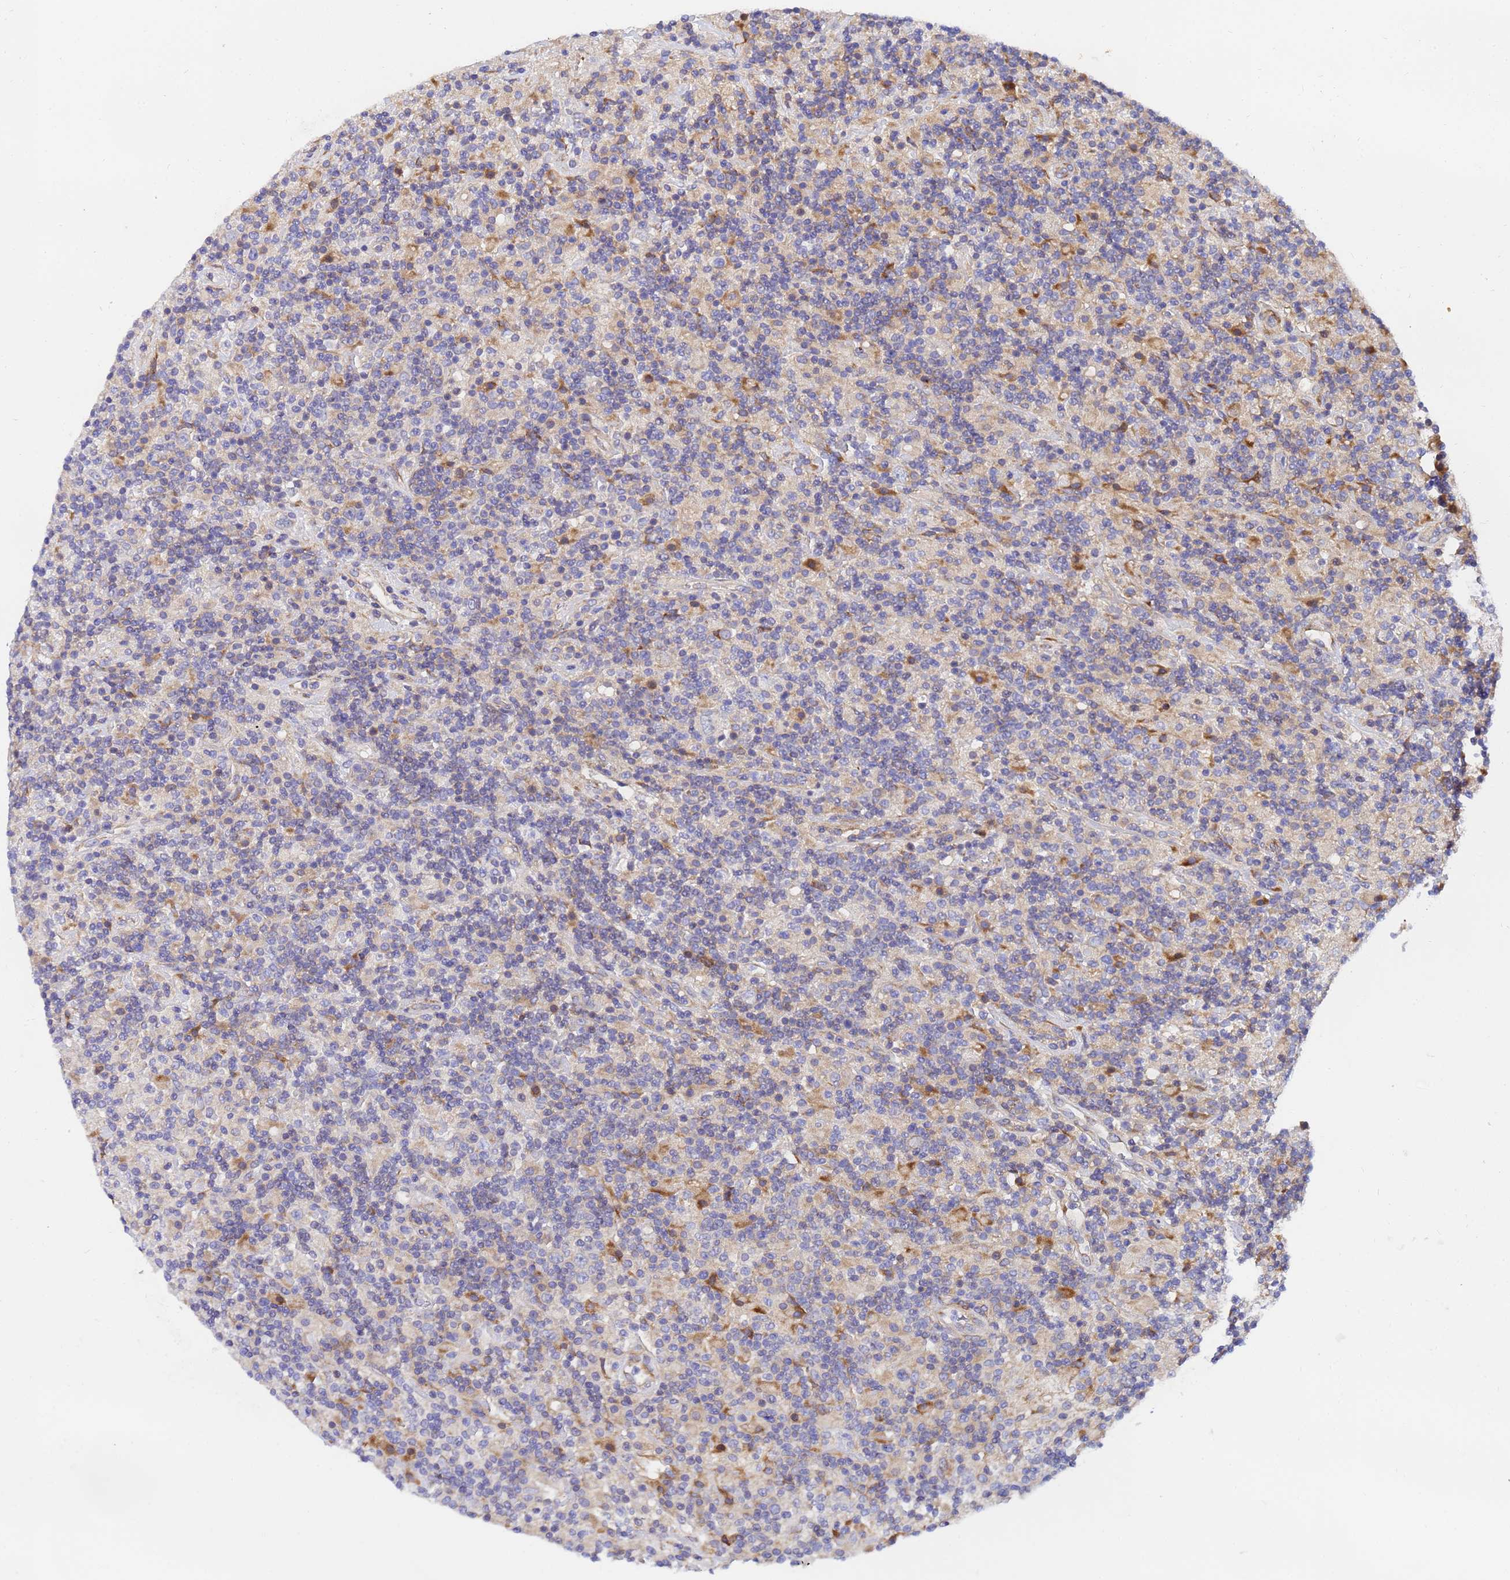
{"staining": {"intensity": "moderate", "quantity": "<25%", "location": "cytoplasmic/membranous"}, "tissue": "lymphoma", "cell_type": "Tumor cells", "image_type": "cancer", "snomed": [{"axis": "morphology", "description": "Hodgkin's disease, NOS"}, {"axis": "topography", "description": "Lymph node"}], "caption": "IHC (DAB) staining of human Hodgkin's disease demonstrates moderate cytoplasmic/membranous protein staining in approximately <25% of tumor cells. The protein is stained brown, and the nuclei are stained in blue (DAB (3,3'-diaminobenzidine) IHC with brightfield microscopy, high magnification).", "gene": "POM121", "patient": {"sex": "male", "age": 70}}